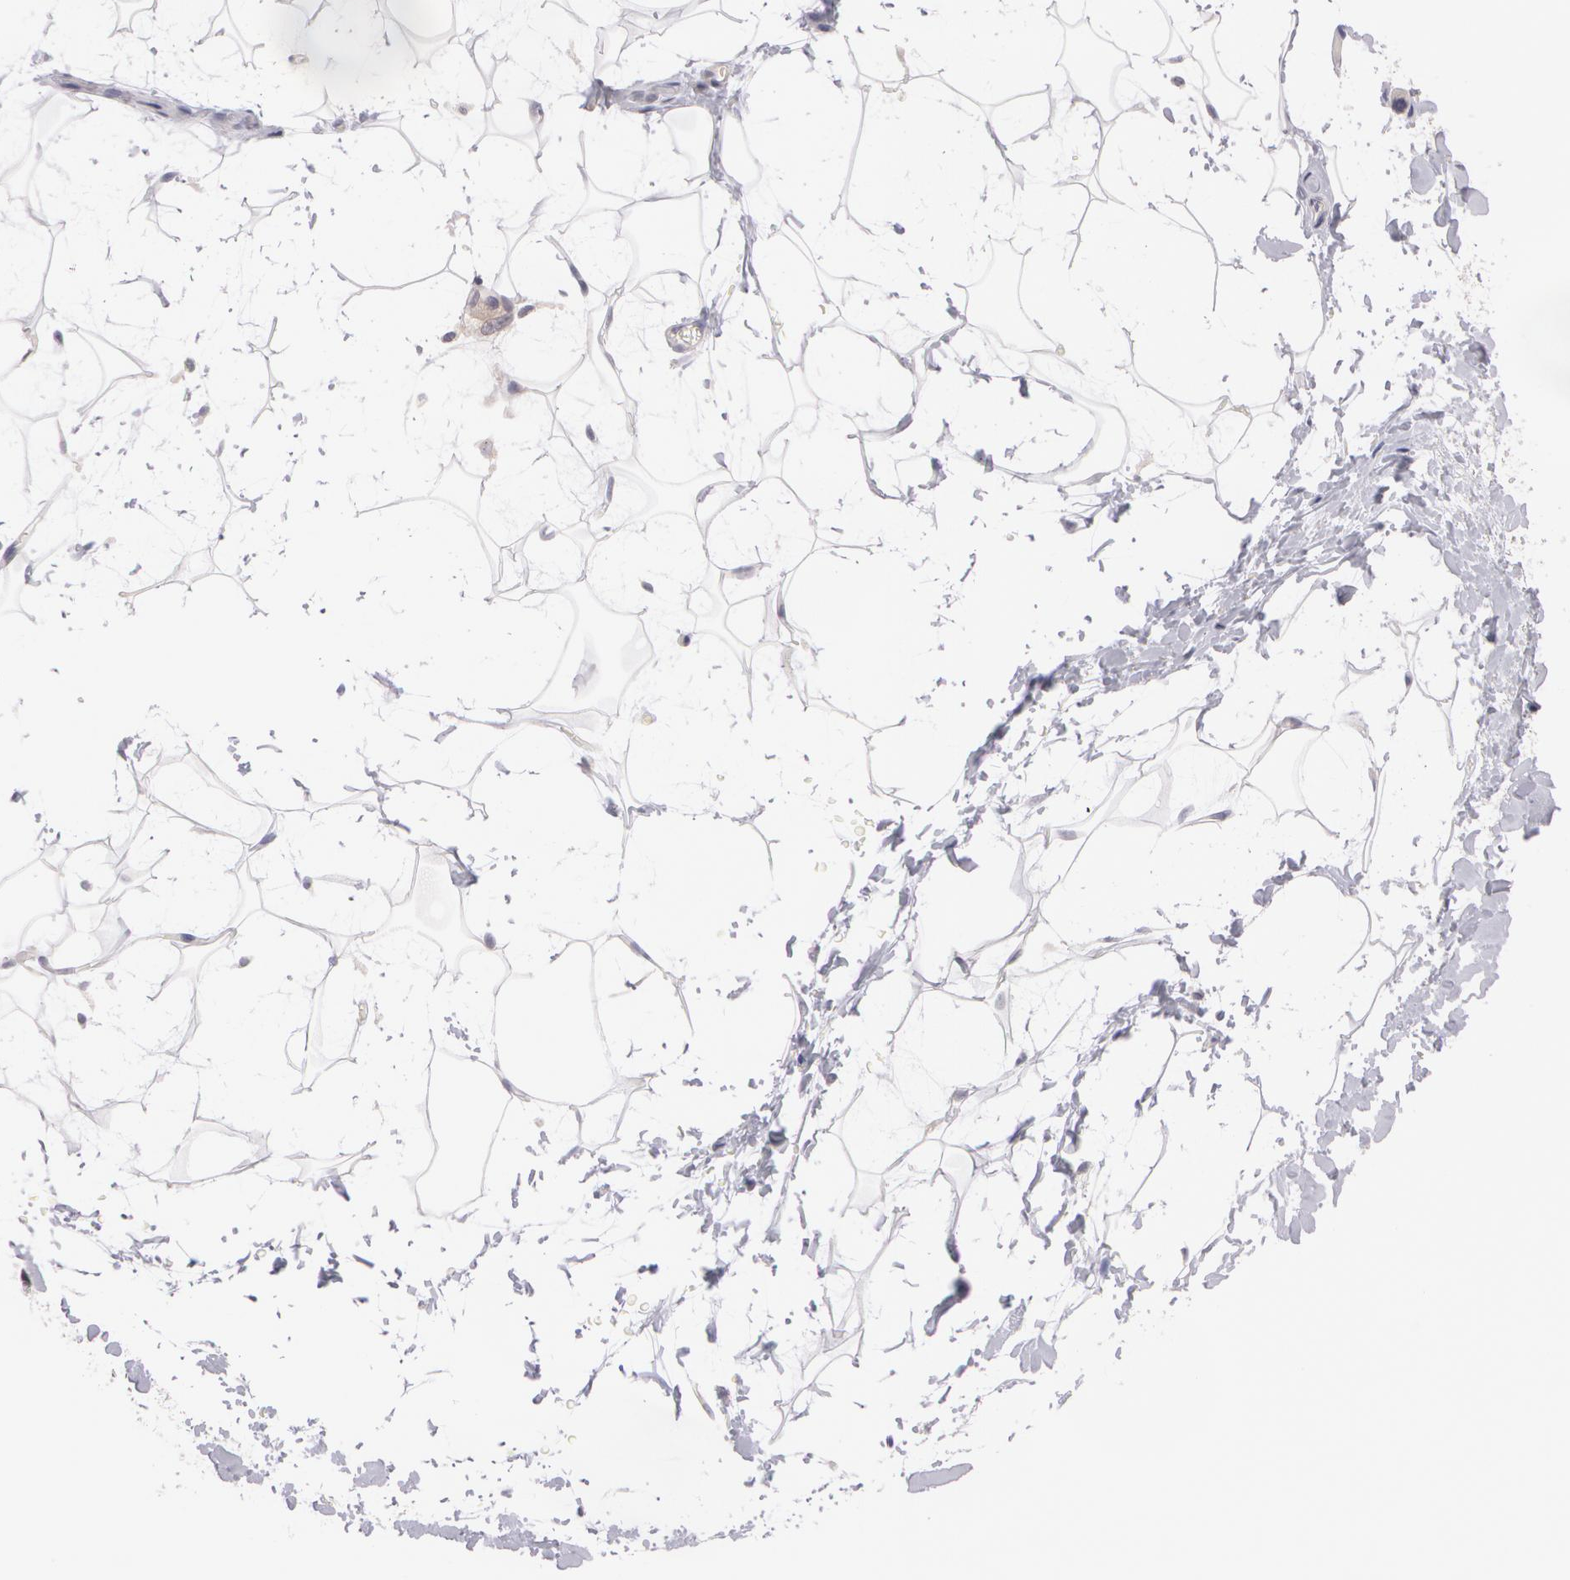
{"staining": {"intensity": "negative", "quantity": "none", "location": "none"}, "tissue": "adipose tissue", "cell_type": "Adipocytes", "image_type": "normal", "snomed": [{"axis": "morphology", "description": "Normal tissue, NOS"}, {"axis": "topography", "description": "Soft tissue"}], "caption": "The image exhibits no significant expression in adipocytes of adipose tissue. The staining was performed using DAB to visualize the protein expression in brown, while the nuclei were stained in blue with hematoxylin (Magnification: 20x).", "gene": "CASK", "patient": {"sex": "male", "age": 72}}